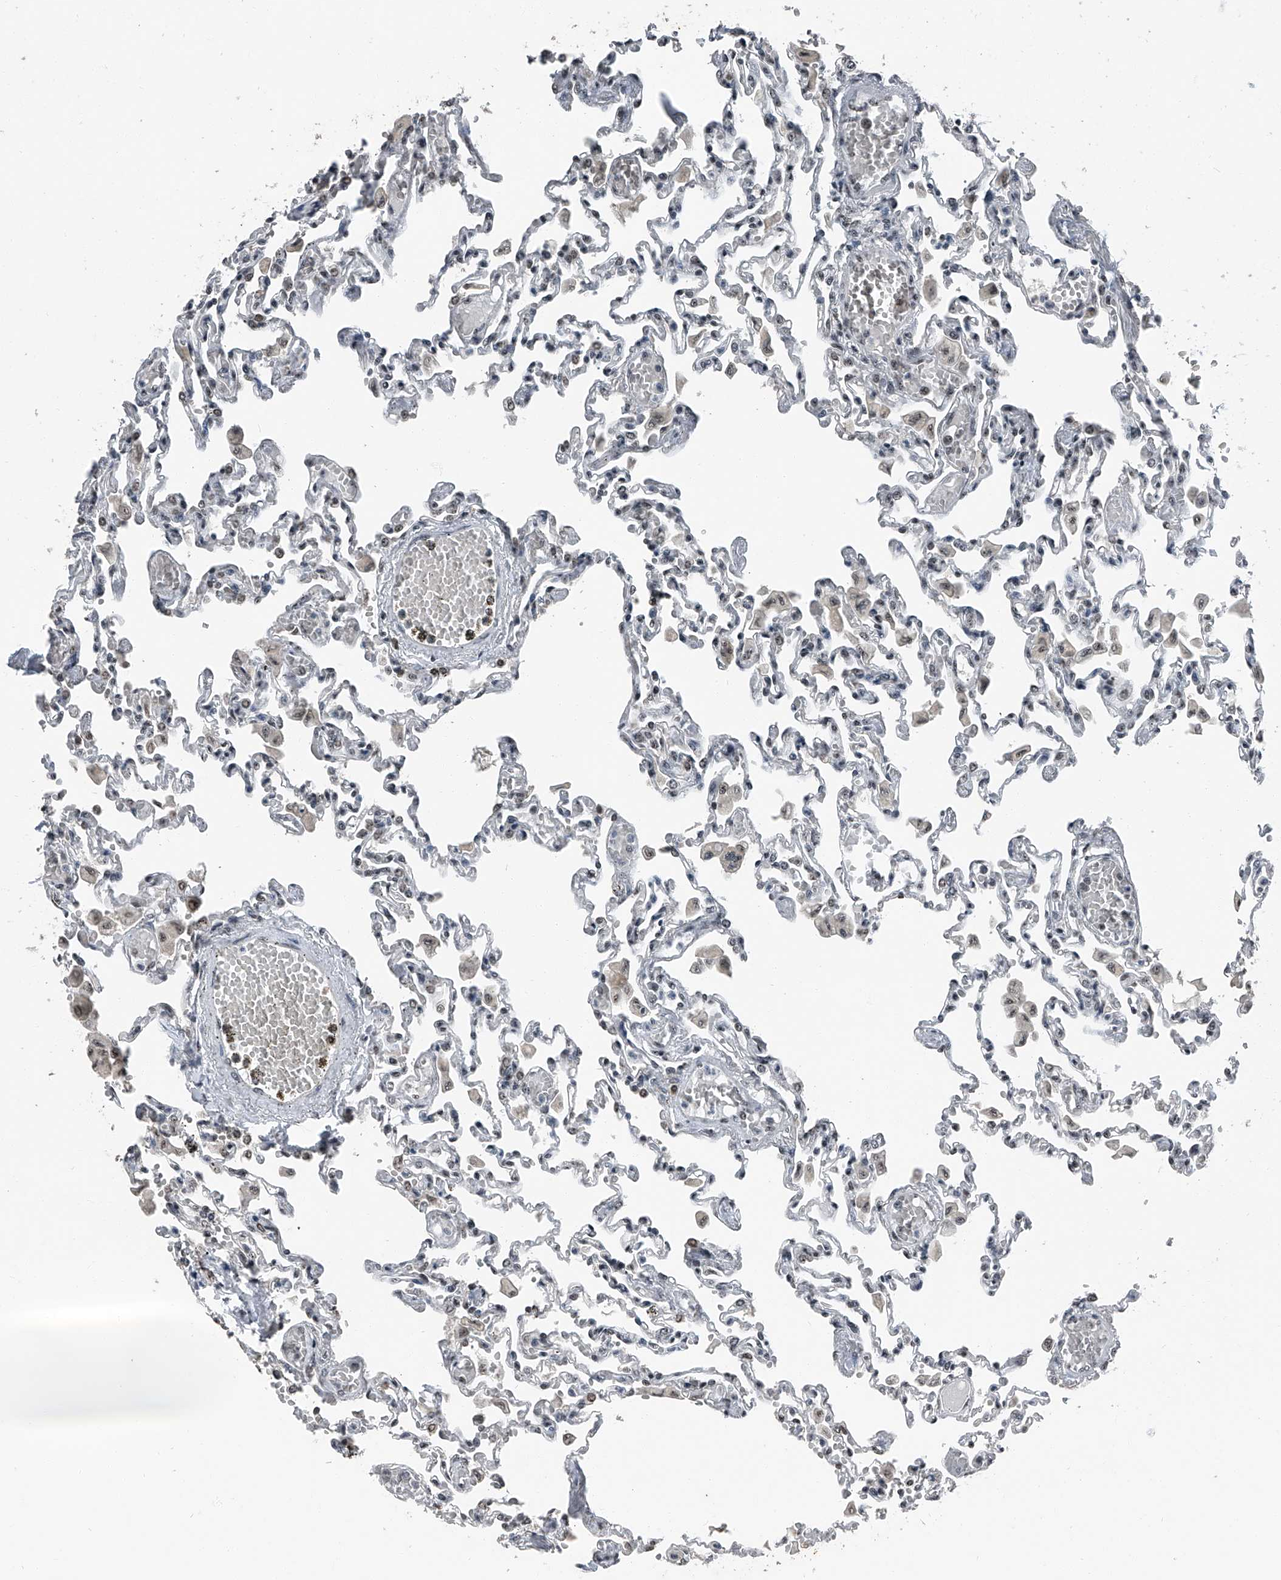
{"staining": {"intensity": "weak", "quantity": "25%-75%", "location": "nuclear"}, "tissue": "lung", "cell_type": "Alveolar cells", "image_type": "normal", "snomed": [{"axis": "morphology", "description": "Normal tissue, NOS"}, {"axis": "topography", "description": "Bronchus"}, {"axis": "topography", "description": "Lung"}], "caption": "This photomicrograph demonstrates normal lung stained with immunohistochemistry (IHC) to label a protein in brown. The nuclear of alveolar cells show weak positivity for the protein. Nuclei are counter-stained blue.", "gene": "TCOF1", "patient": {"sex": "female", "age": 49}}